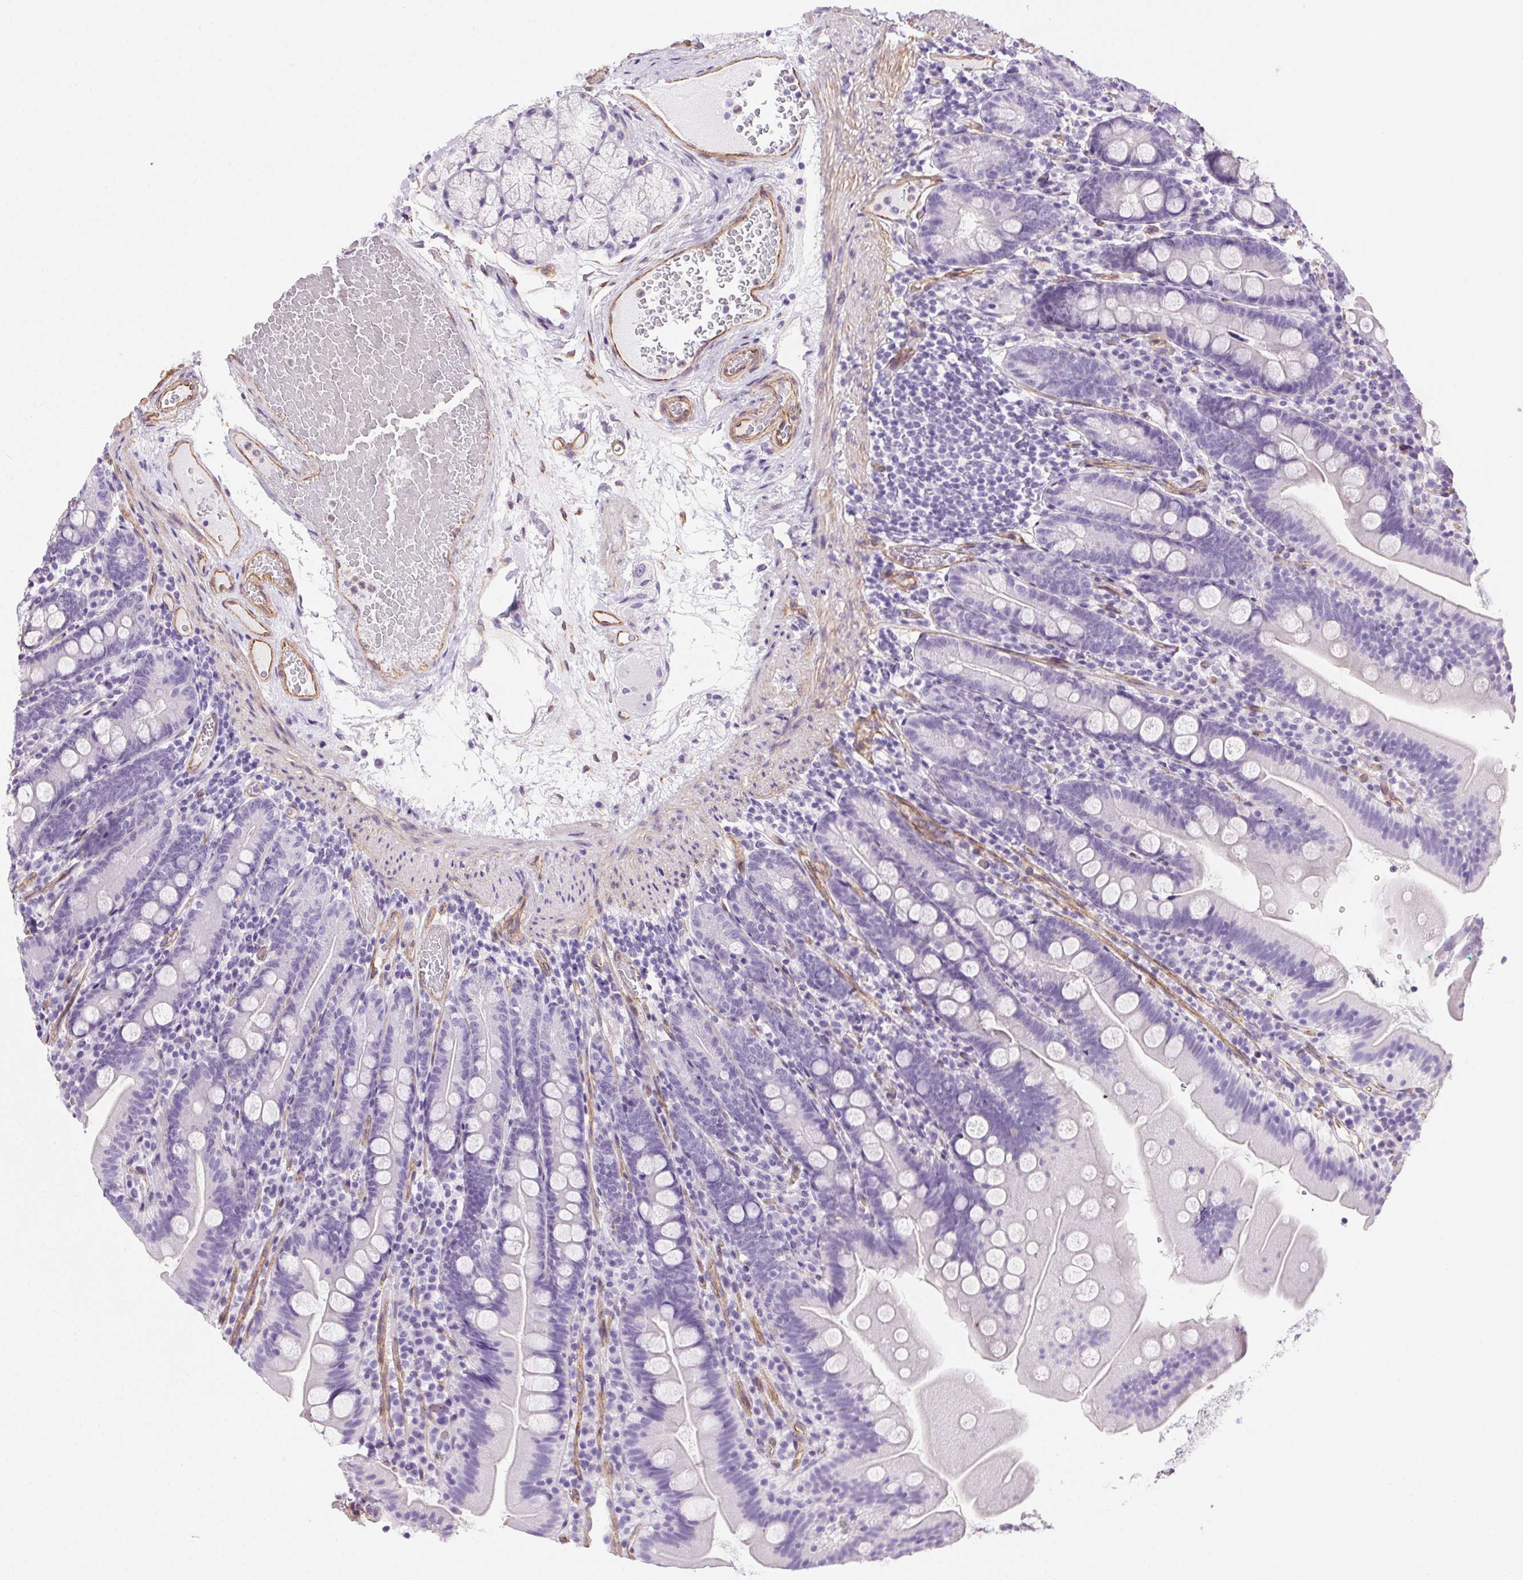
{"staining": {"intensity": "negative", "quantity": "none", "location": "none"}, "tissue": "duodenum", "cell_type": "Glandular cells", "image_type": "normal", "snomed": [{"axis": "morphology", "description": "Normal tissue, NOS"}, {"axis": "topography", "description": "Duodenum"}], "caption": "Duodenum was stained to show a protein in brown. There is no significant positivity in glandular cells. (Brightfield microscopy of DAB immunohistochemistry (IHC) at high magnification).", "gene": "SHCBP1L", "patient": {"sex": "female", "age": 67}}